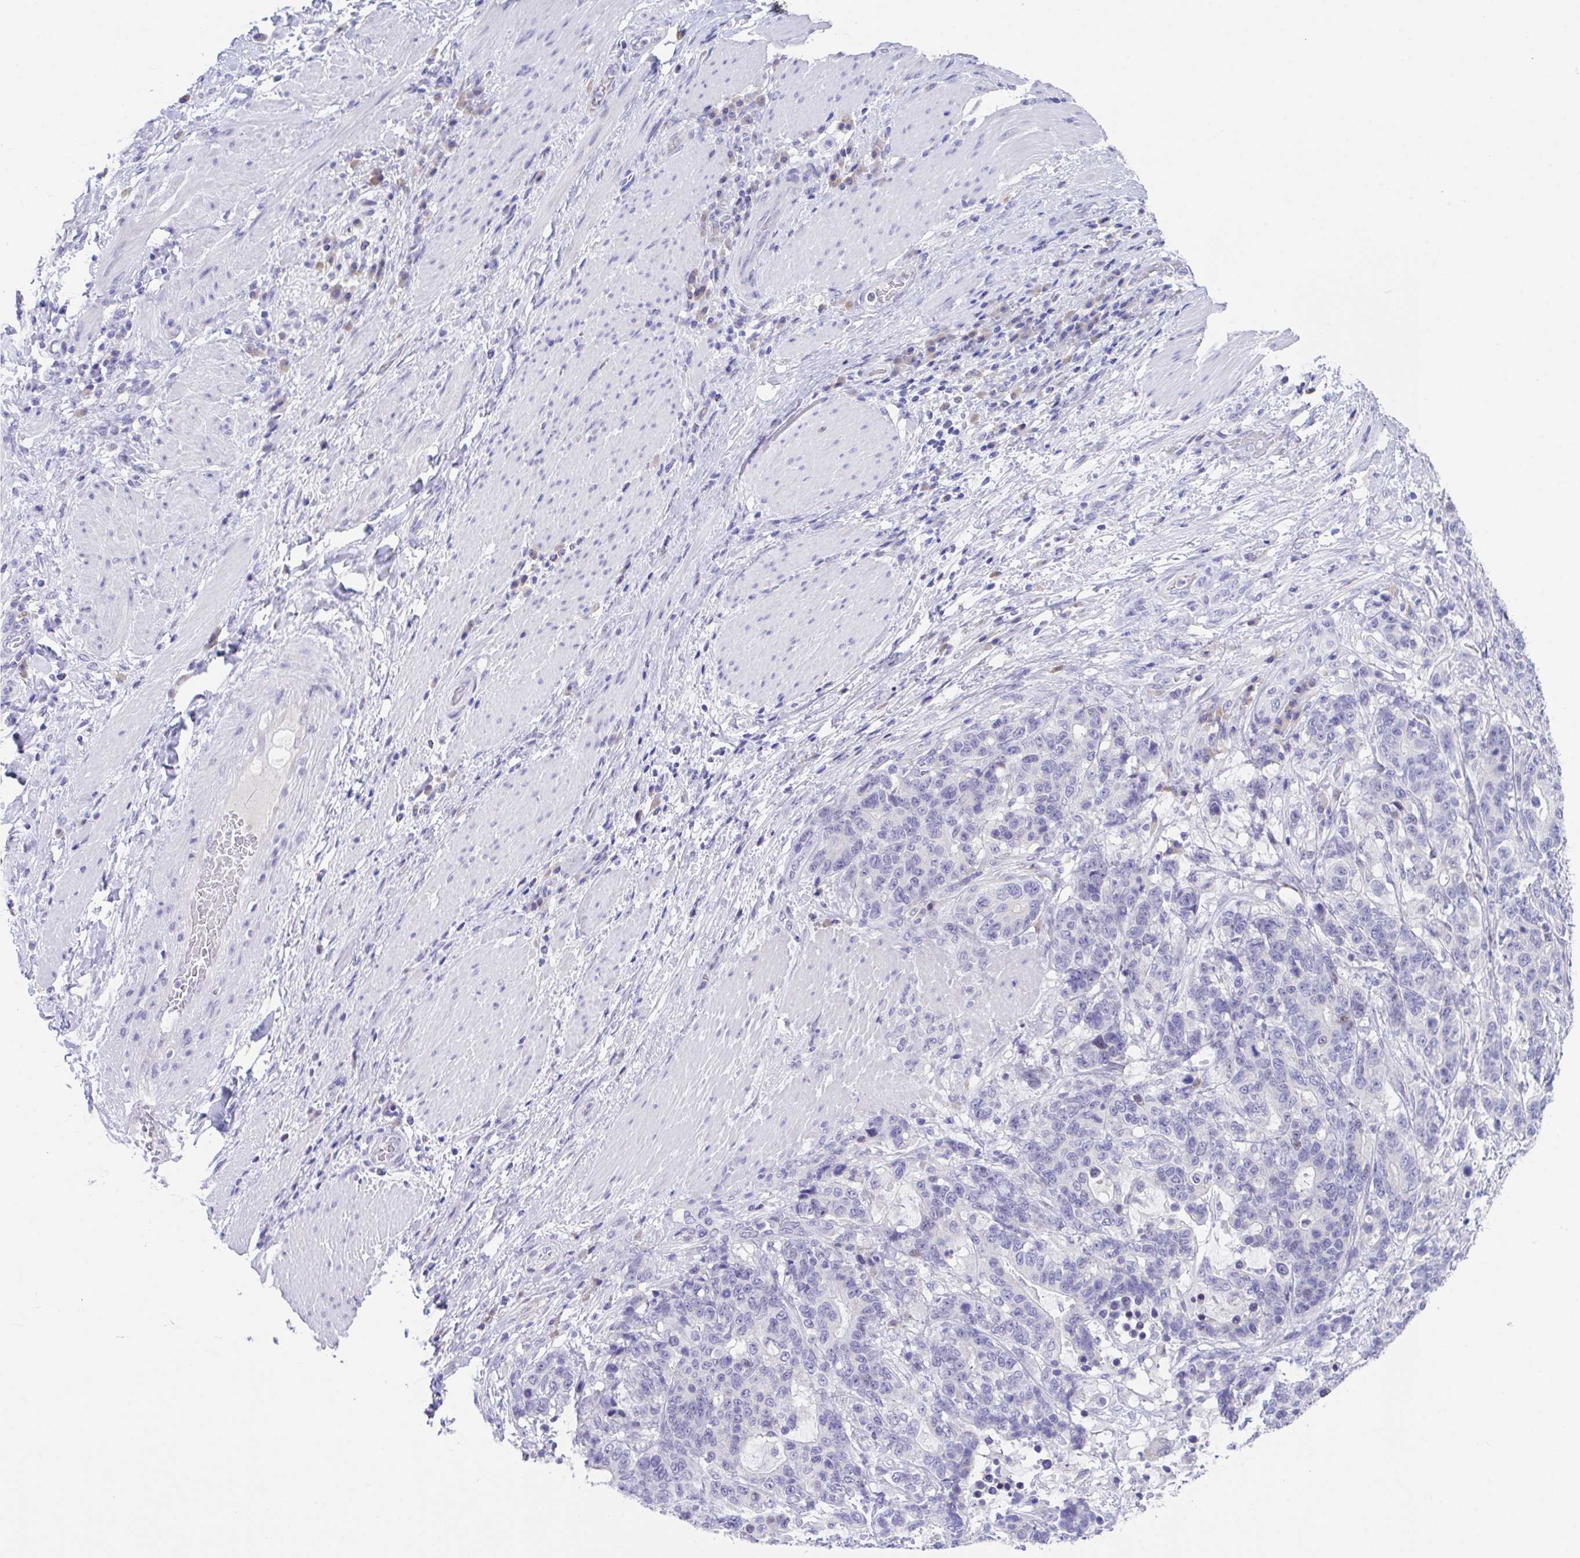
{"staining": {"intensity": "negative", "quantity": "none", "location": "none"}, "tissue": "stomach cancer", "cell_type": "Tumor cells", "image_type": "cancer", "snomed": [{"axis": "morphology", "description": "Normal tissue, NOS"}, {"axis": "morphology", "description": "Adenocarcinoma, NOS"}, {"axis": "topography", "description": "Stomach"}], "caption": "Immunohistochemical staining of stomach cancer (adenocarcinoma) demonstrates no significant staining in tumor cells.", "gene": "HOXB4", "patient": {"sex": "female", "age": 64}}